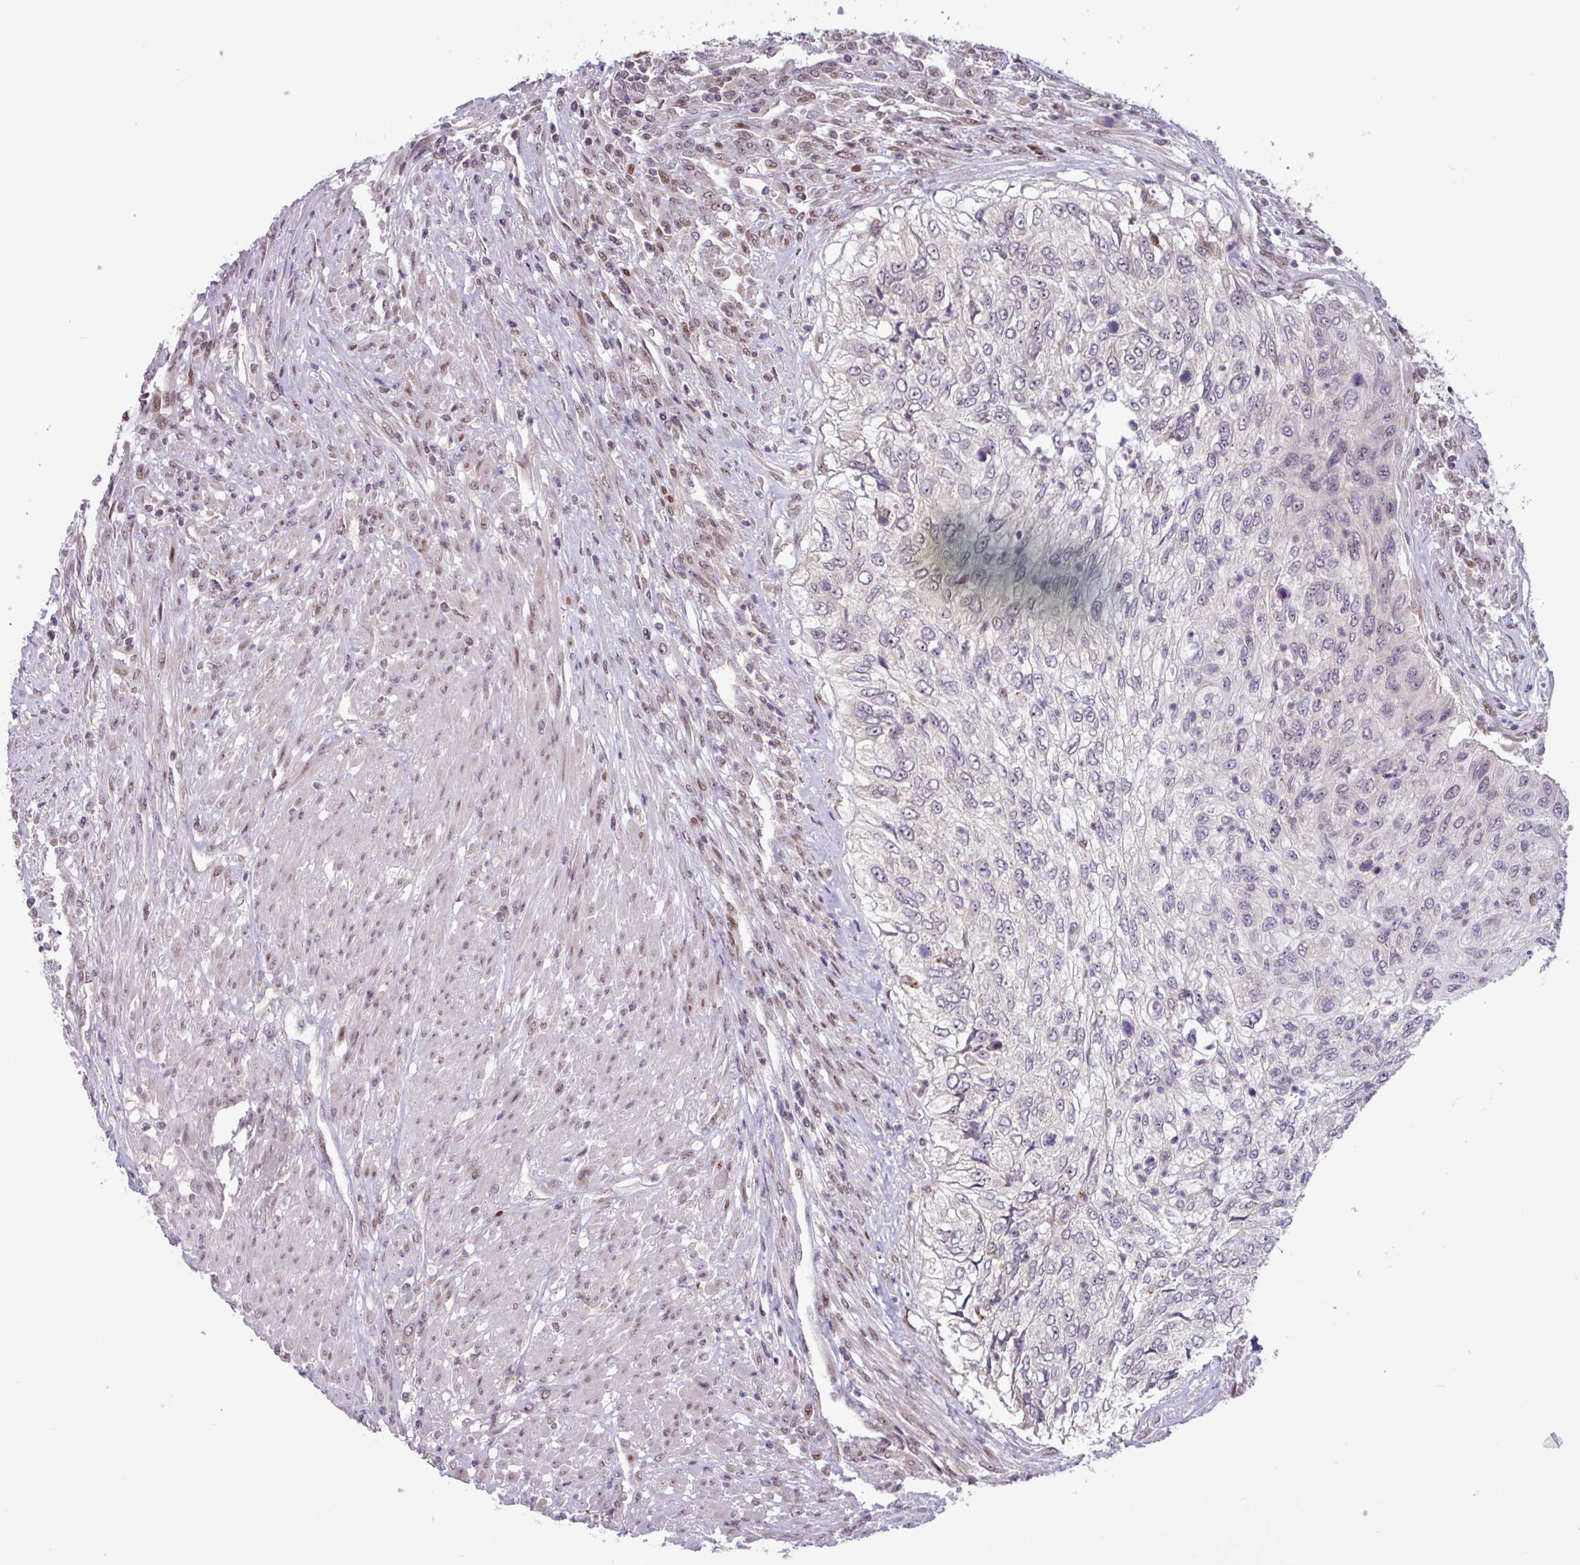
{"staining": {"intensity": "negative", "quantity": "none", "location": "none"}, "tissue": "urothelial cancer", "cell_type": "Tumor cells", "image_type": "cancer", "snomed": [{"axis": "morphology", "description": "Urothelial carcinoma, High grade"}, {"axis": "topography", "description": "Urinary bladder"}], "caption": "This is a histopathology image of immunohistochemistry staining of urothelial cancer, which shows no staining in tumor cells.", "gene": "BRD3", "patient": {"sex": "female", "age": 60}}